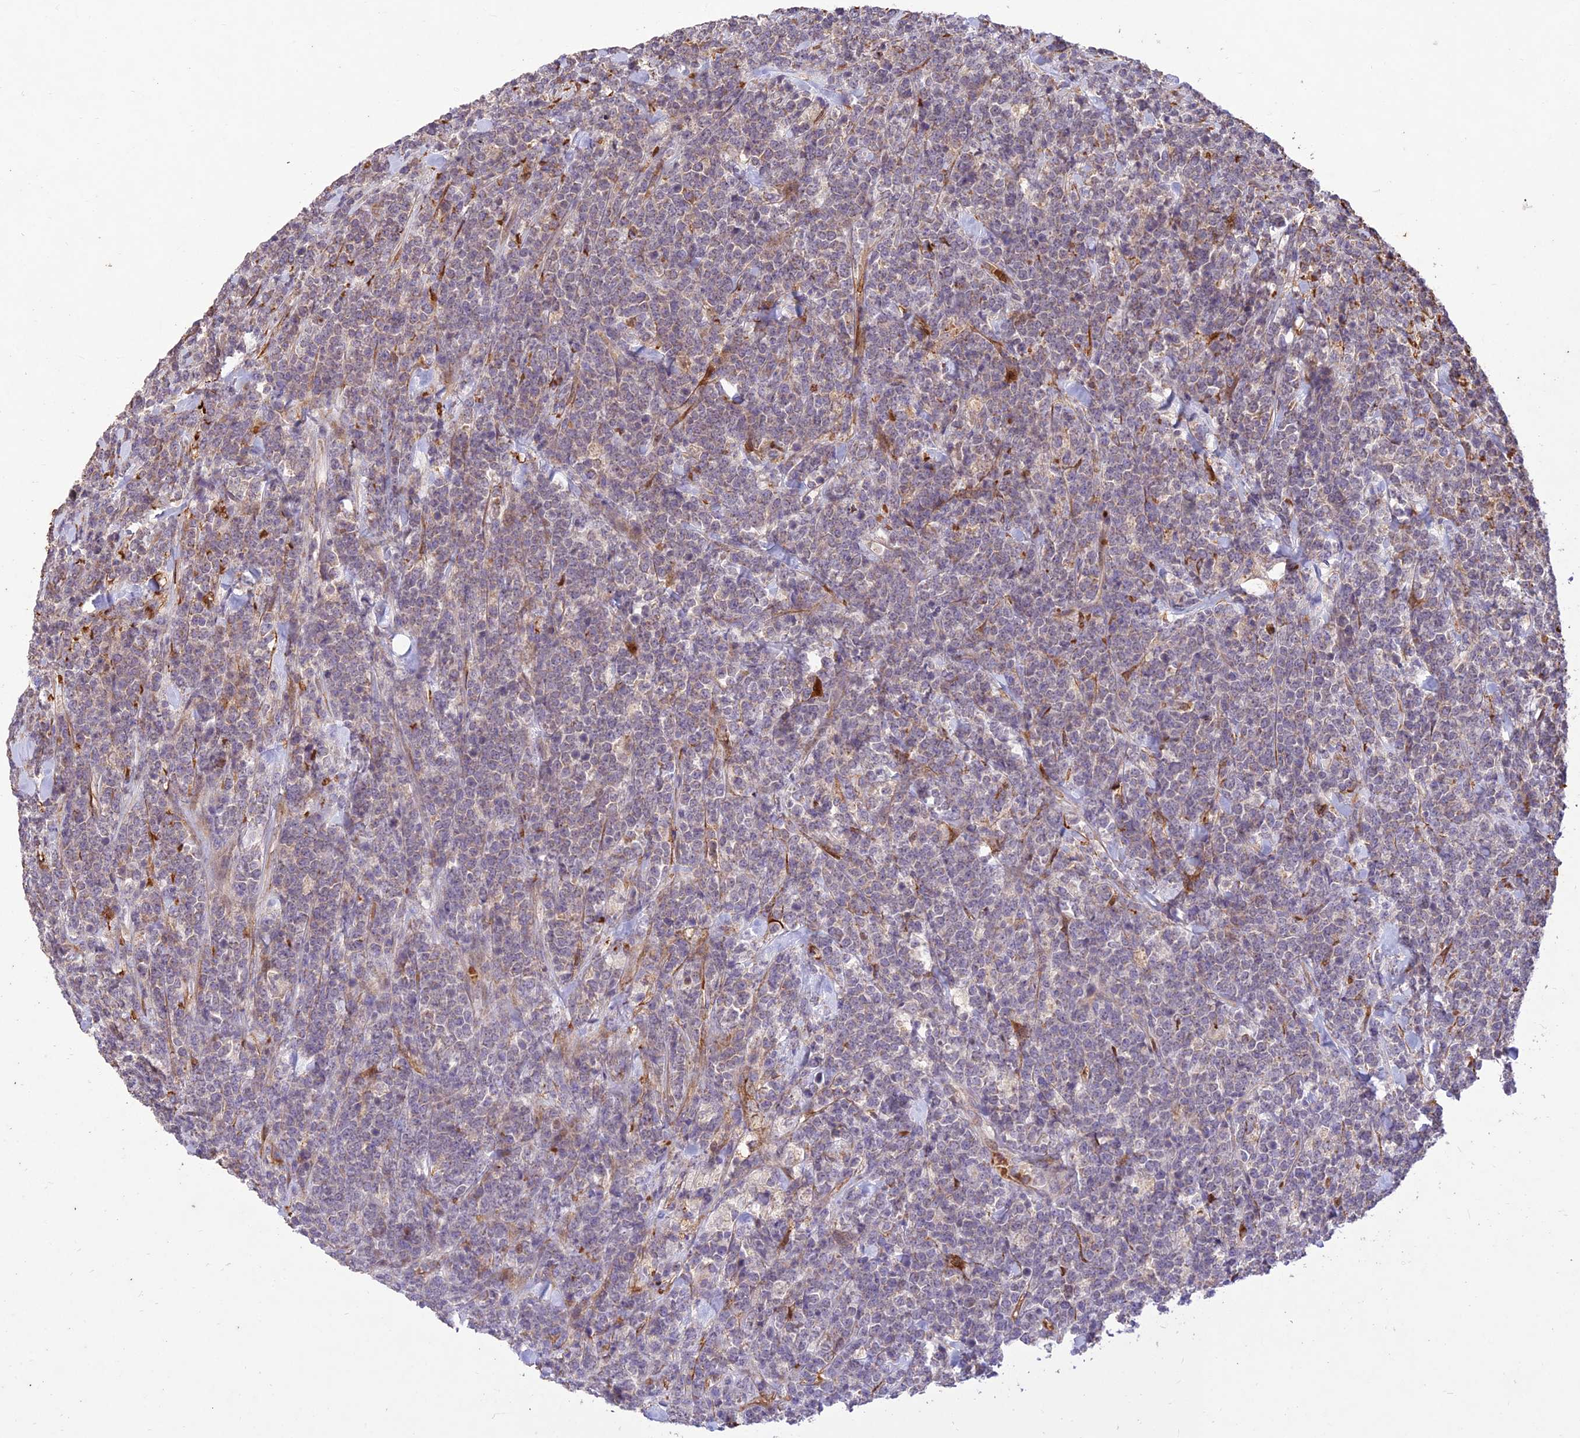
{"staining": {"intensity": "negative", "quantity": "none", "location": "none"}, "tissue": "lymphoma", "cell_type": "Tumor cells", "image_type": "cancer", "snomed": [{"axis": "morphology", "description": "Malignant lymphoma, non-Hodgkin's type, High grade"}, {"axis": "topography", "description": "Small intestine"}], "caption": "Immunohistochemistry micrograph of human lymphoma stained for a protein (brown), which shows no staining in tumor cells.", "gene": "PPP1R11", "patient": {"sex": "male", "age": 8}}